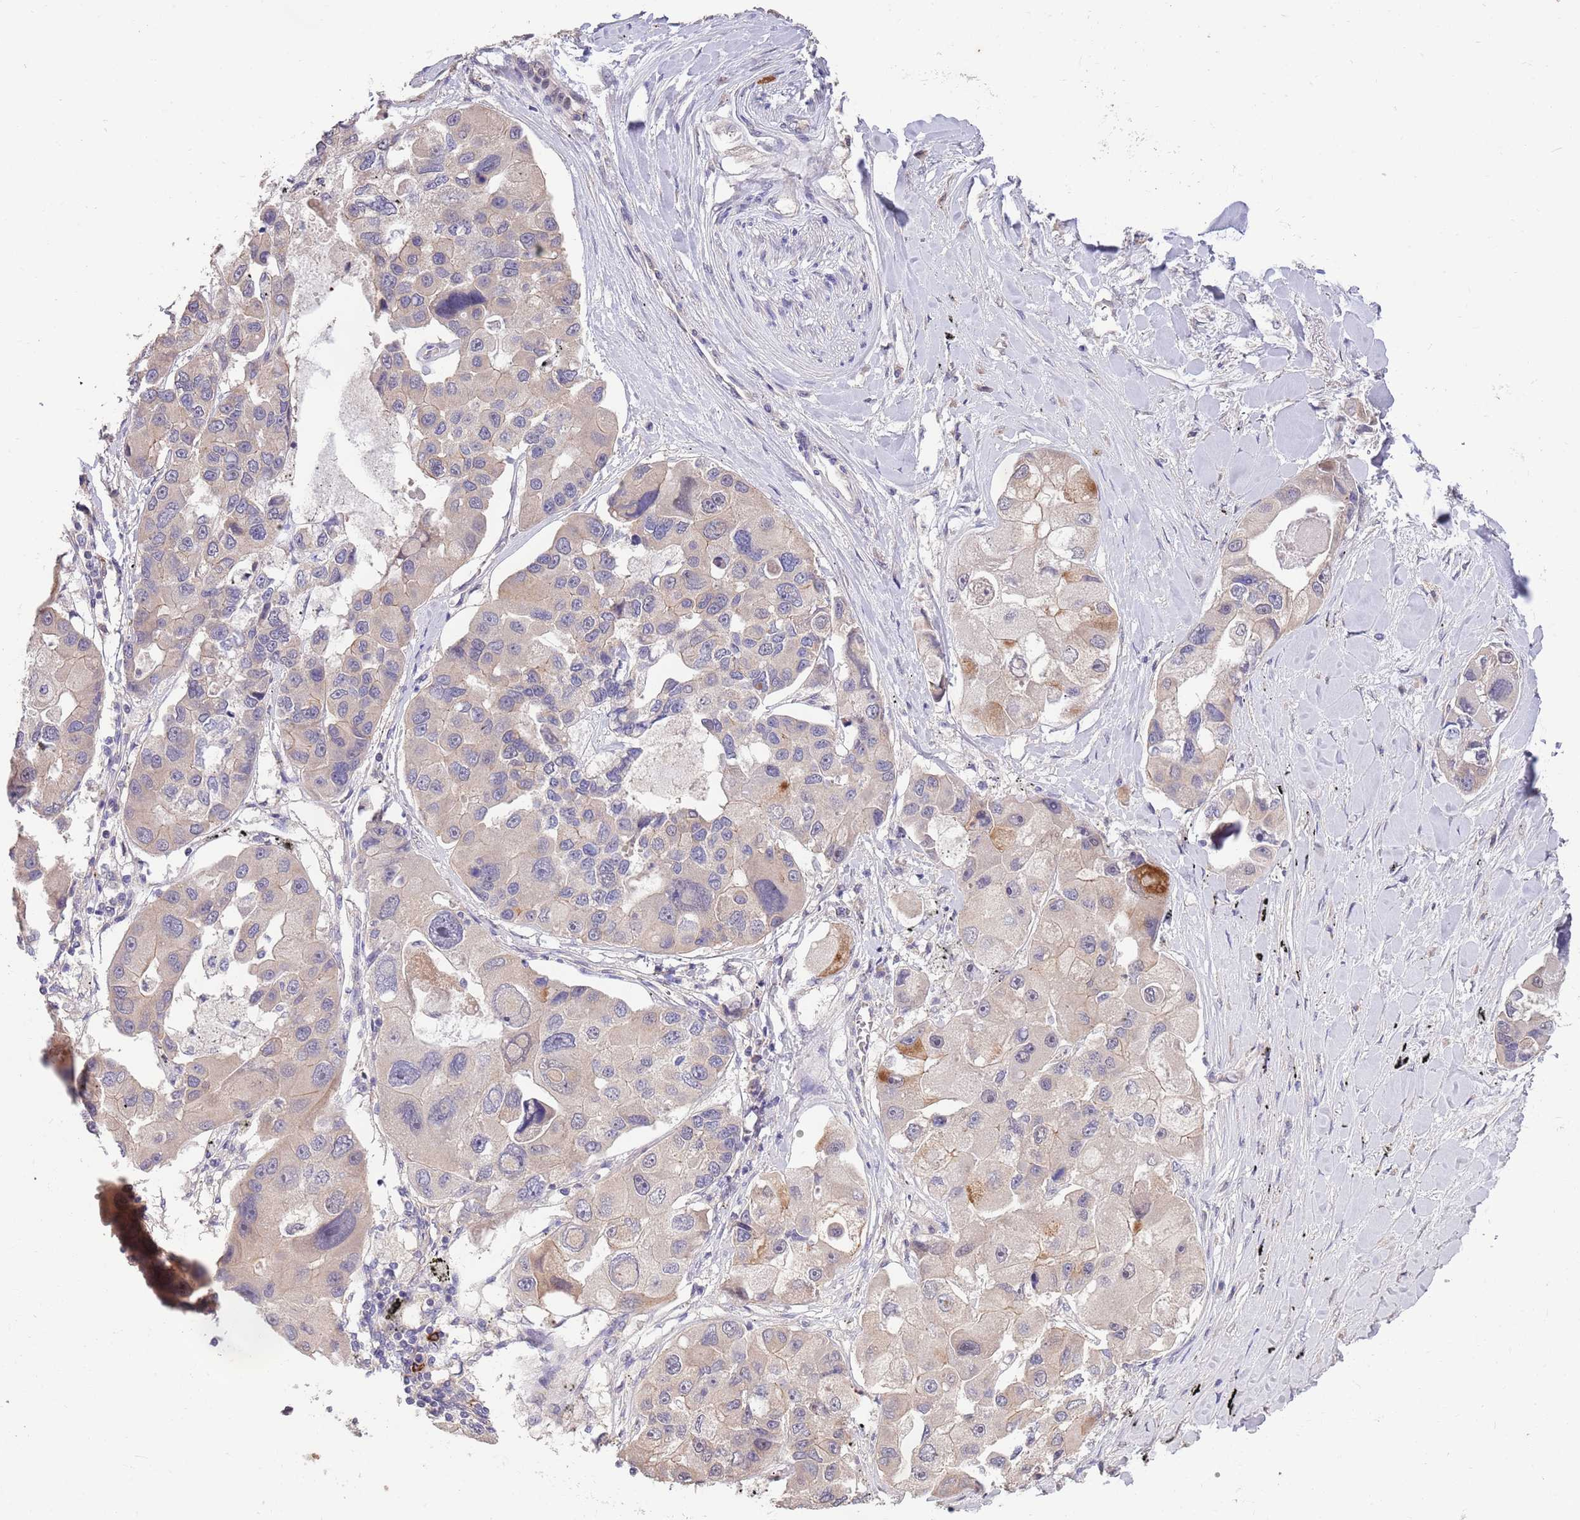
{"staining": {"intensity": "moderate", "quantity": "<25%", "location": "cytoplasmic/membranous"}, "tissue": "lung cancer", "cell_type": "Tumor cells", "image_type": "cancer", "snomed": [{"axis": "morphology", "description": "Adenocarcinoma, NOS"}, {"axis": "topography", "description": "Lung"}], "caption": "Lung cancer (adenocarcinoma) stained with a protein marker reveals moderate staining in tumor cells.", "gene": "MARVELD2", "patient": {"sex": "female", "age": 54}}